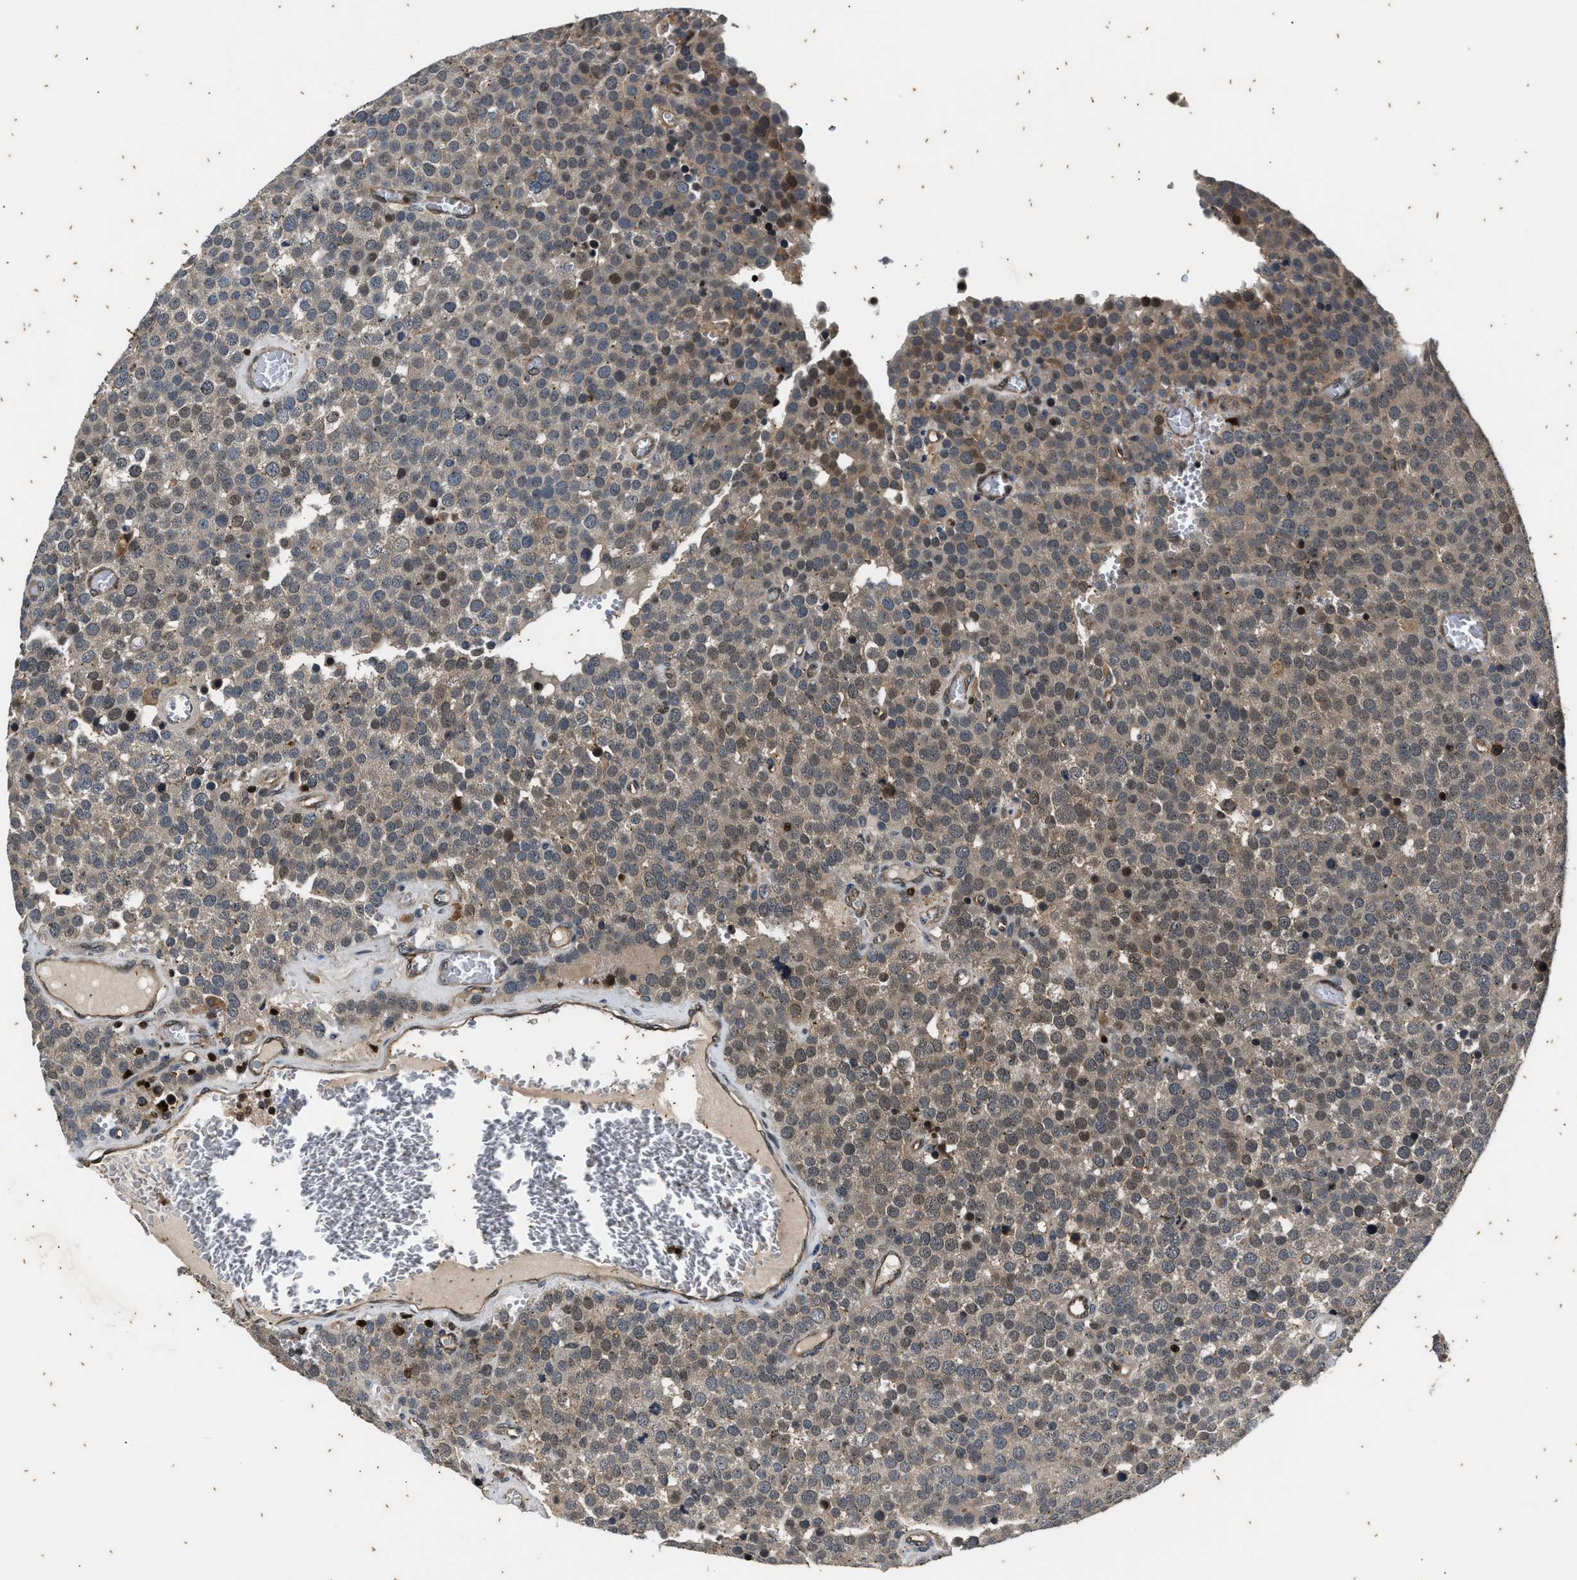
{"staining": {"intensity": "weak", "quantity": "25%-75%", "location": "cytoplasmic/membranous,nuclear"}, "tissue": "testis cancer", "cell_type": "Tumor cells", "image_type": "cancer", "snomed": [{"axis": "morphology", "description": "Normal tissue, NOS"}, {"axis": "morphology", "description": "Seminoma, NOS"}, {"axis": "topography", "description": "Testis"}], "caption": "A low amount of weak cytoplasmic/membranous and nuclear staining is seen in approximately 25%-75% of tumor cells in testis cancer tissue.", "gene": "PTPN7", "patient": {"sex": "male", "age": 71}}